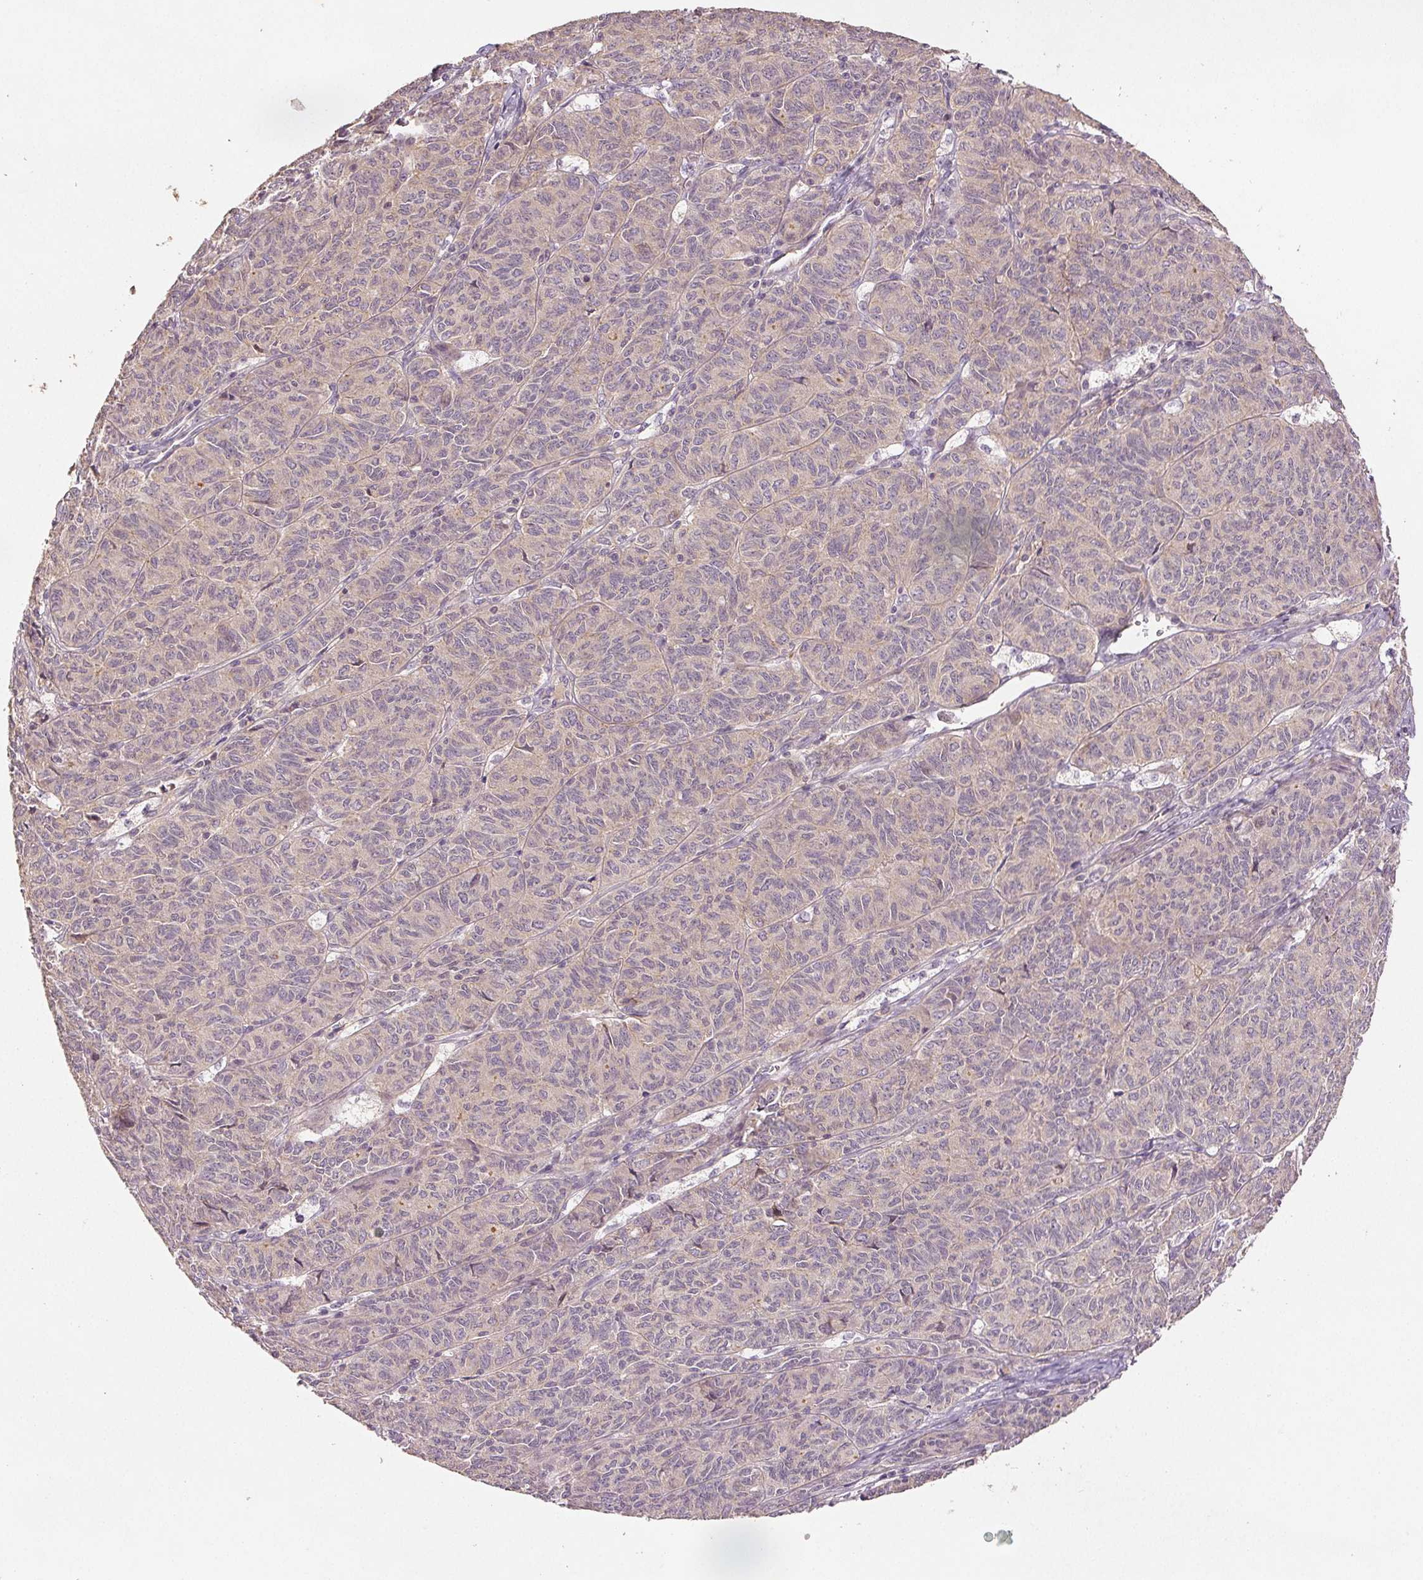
{"staining": {"intensity": "negative", "quantity": "none", "location": "none"}, "tissue": "ovarian cancer", "cell_type": "Tumor cells", "image_type": "cancer", "snomed": [{"axis": "morphology", "description": "Carcinoma, endometroid"}, {"axis": "topography", "description": "Ovary"}], "caption": "The histopathology image exhibits no staining of tumor cells in ovarian cancer.", "gene": "YIF1B", "patient": {"sex": "female", "age": 80}}